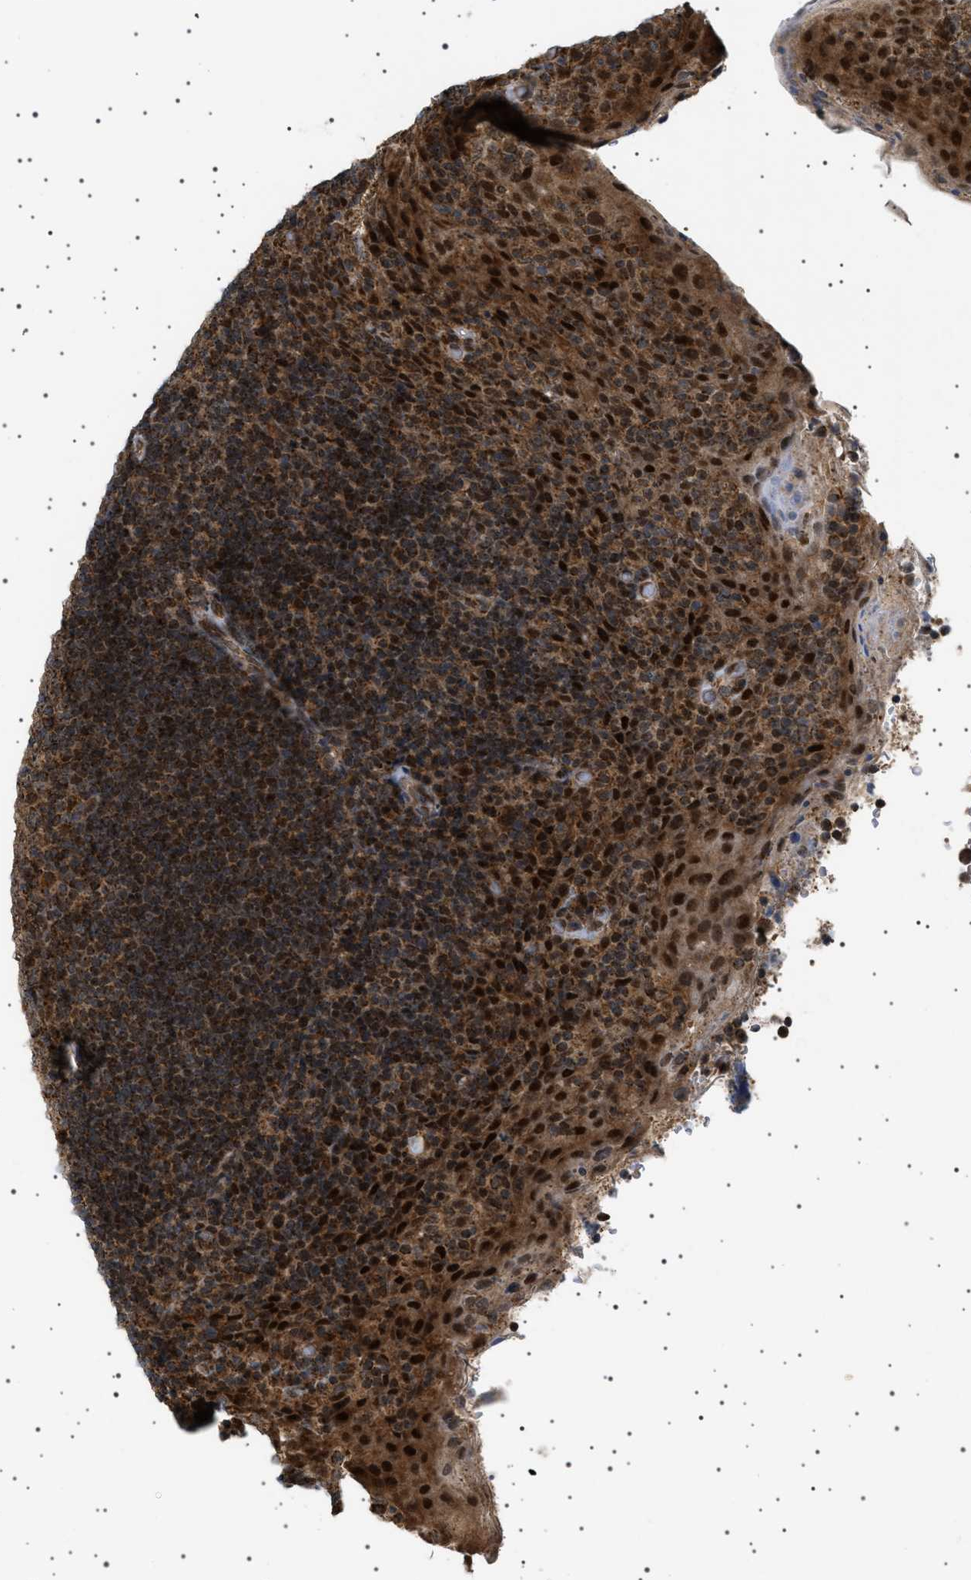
{"staining": {"intensity": "moderate", "quantity": ">75%", "location": "cytoplasmic/membranous,nuclear"}, "tissue": "tonsil", "cell_type": "Germinal center cells", "image_type": "normal", "snomed": [{"axis": "morphology", "description": "Normal tissue, NOS"}, {"axis": "topography", "description": "Tonsil"}], "caption": "Moderate cytoplasmic/membranous,nuclear protein staining is seen in about >75% of germinal center cells in tonsil. (IHC, brightfield microscopy, high magnification).", "gene": "MELK", "patient": {"sex": "male", "age": 17}}